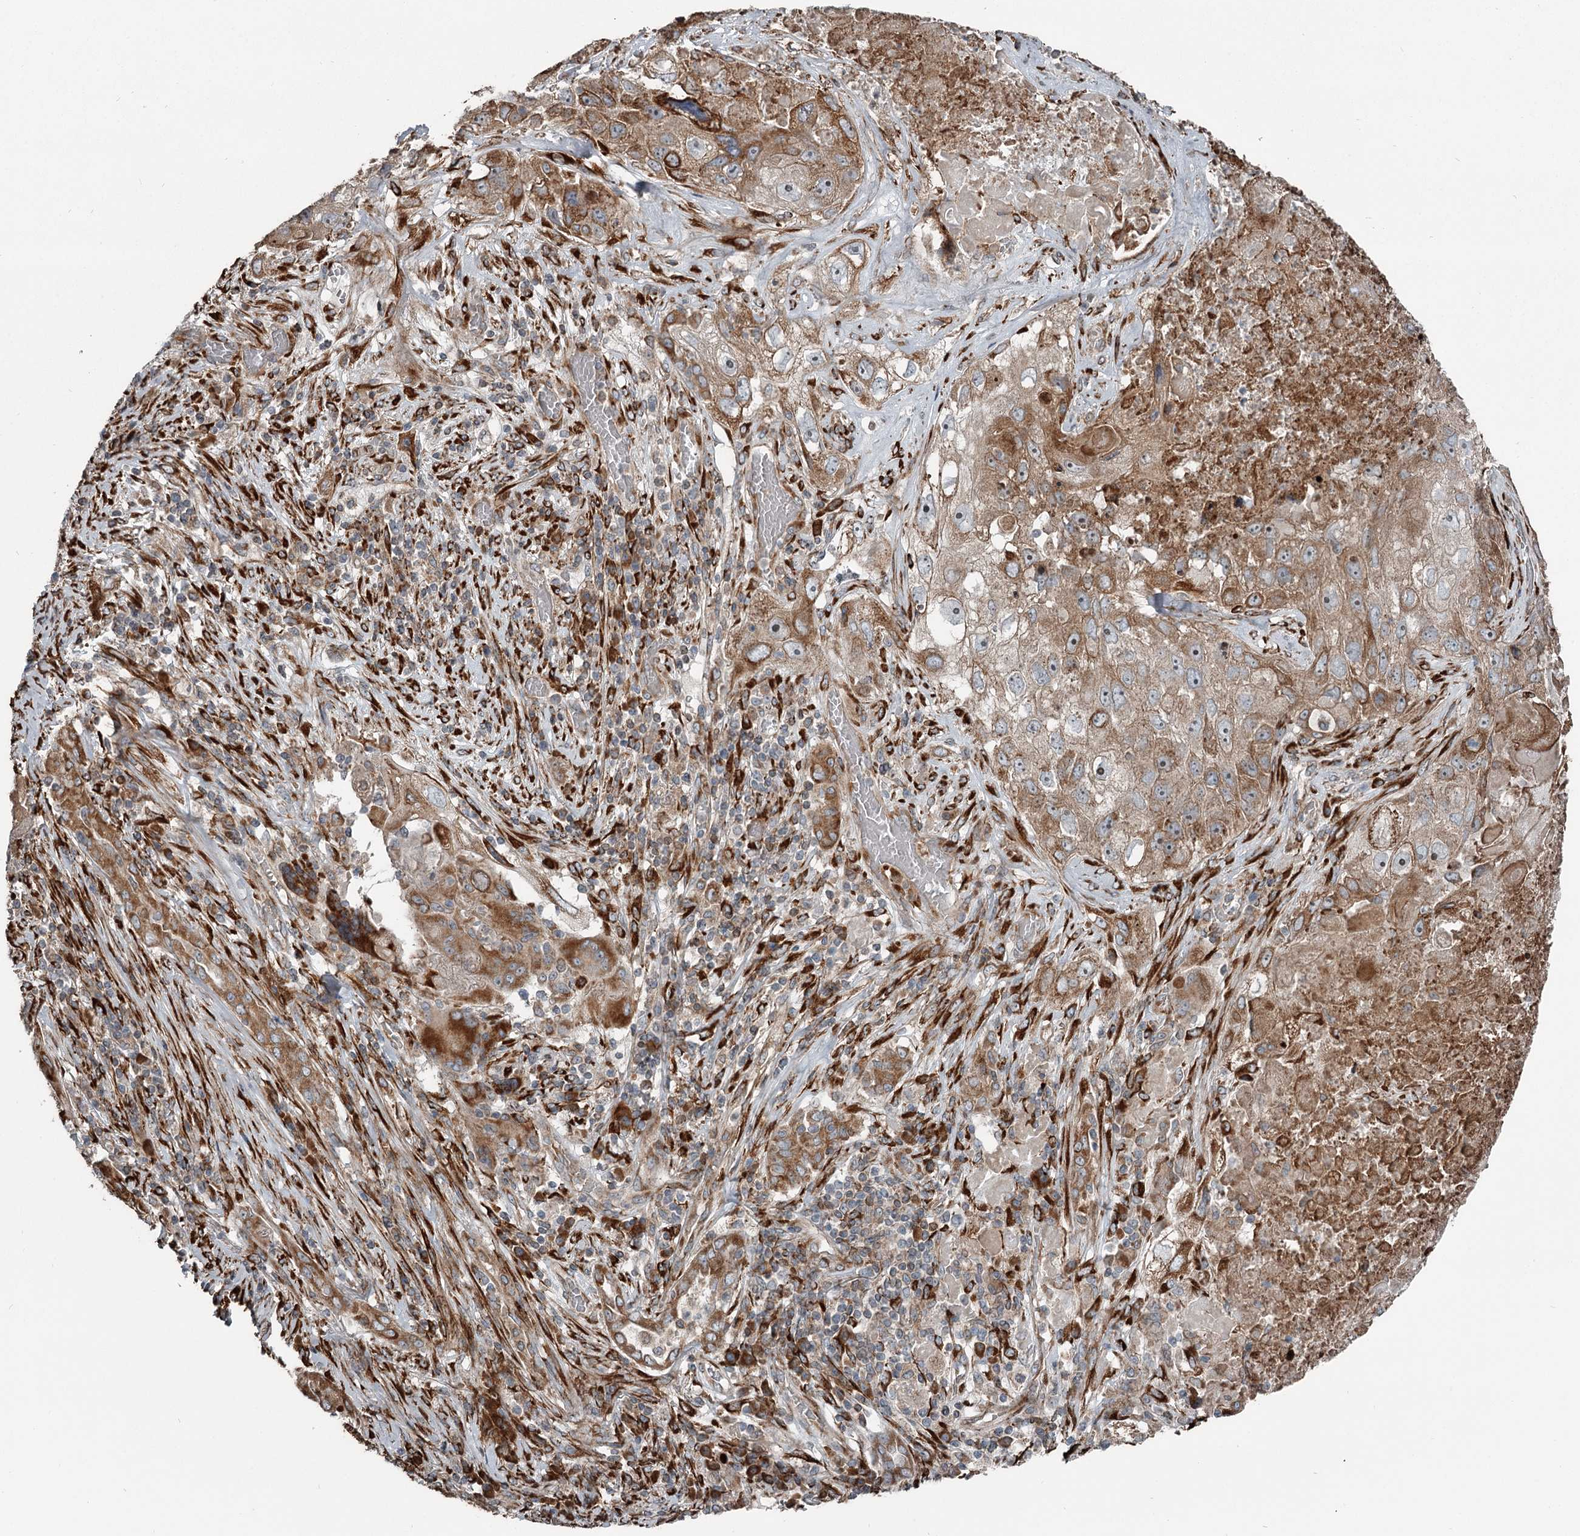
{"staining": {"intensity": "moderate", "quantity": ">75%", "location": "cytoplasmic/membranous"}, "tissue": "lung cancer", "cell_type": "Tumor cells", "image_type": "cancer", "snomed": [{"axis": "morphology", "description": "Squamous cell carcinoma, NOS"}, {"axis": "topography", "description": "Lung"}], "caption": "Brown immunohistochemical staining in lung squamous cell carcinoma exhibits moderate cytoplasmic/membranous staining in about >75% of tumor cells.", "gene": "RASSF8", "patient": {"sex": "male", "age": 61}}